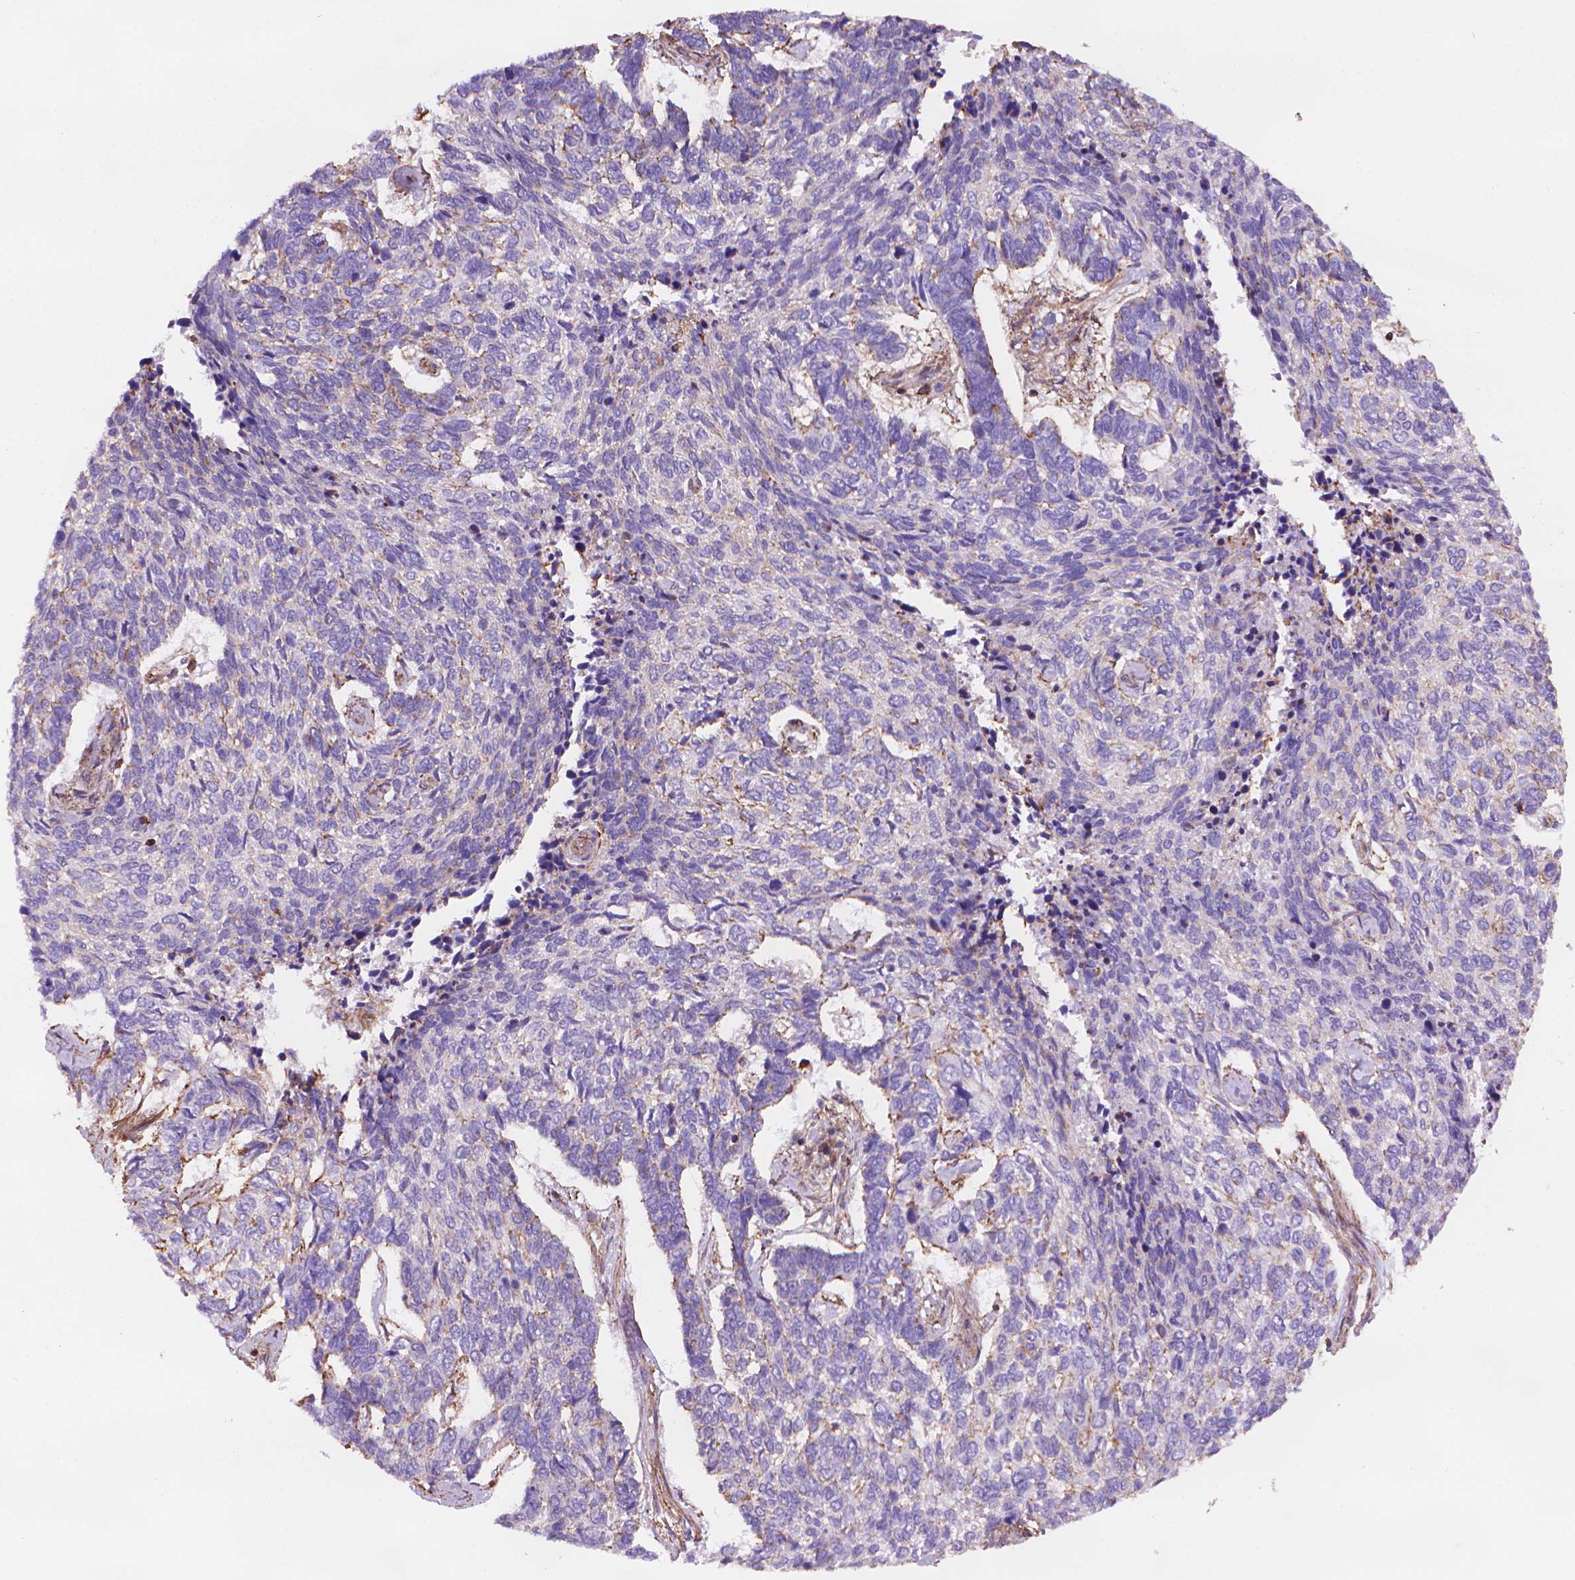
{"staining": {"intensity": "moderate", "quantity": "<25%", "location": "cytoplasmic/membranous"}, "tissue": "skin cancer", "cell_type": "Tumor cells", "image_type": "cancer", "snomed": [{"axis": "morphology", "description": "Basal cell carcinoma"}, {"axis": "topography", "description": "Skin"}], "caption": "Tumor cells display moderate cytoplasmic/membranous staining in about <25% of cells in basal cell carcinoma (skin). The staining is performed using DAB (3,3'-diaminobenzidine) brown chromogen to label protein expression. The nuclei are counter-stained blue using hematoxylin.", "gene": "PATJ", "patient": {"sex": "female", "age": 65}}